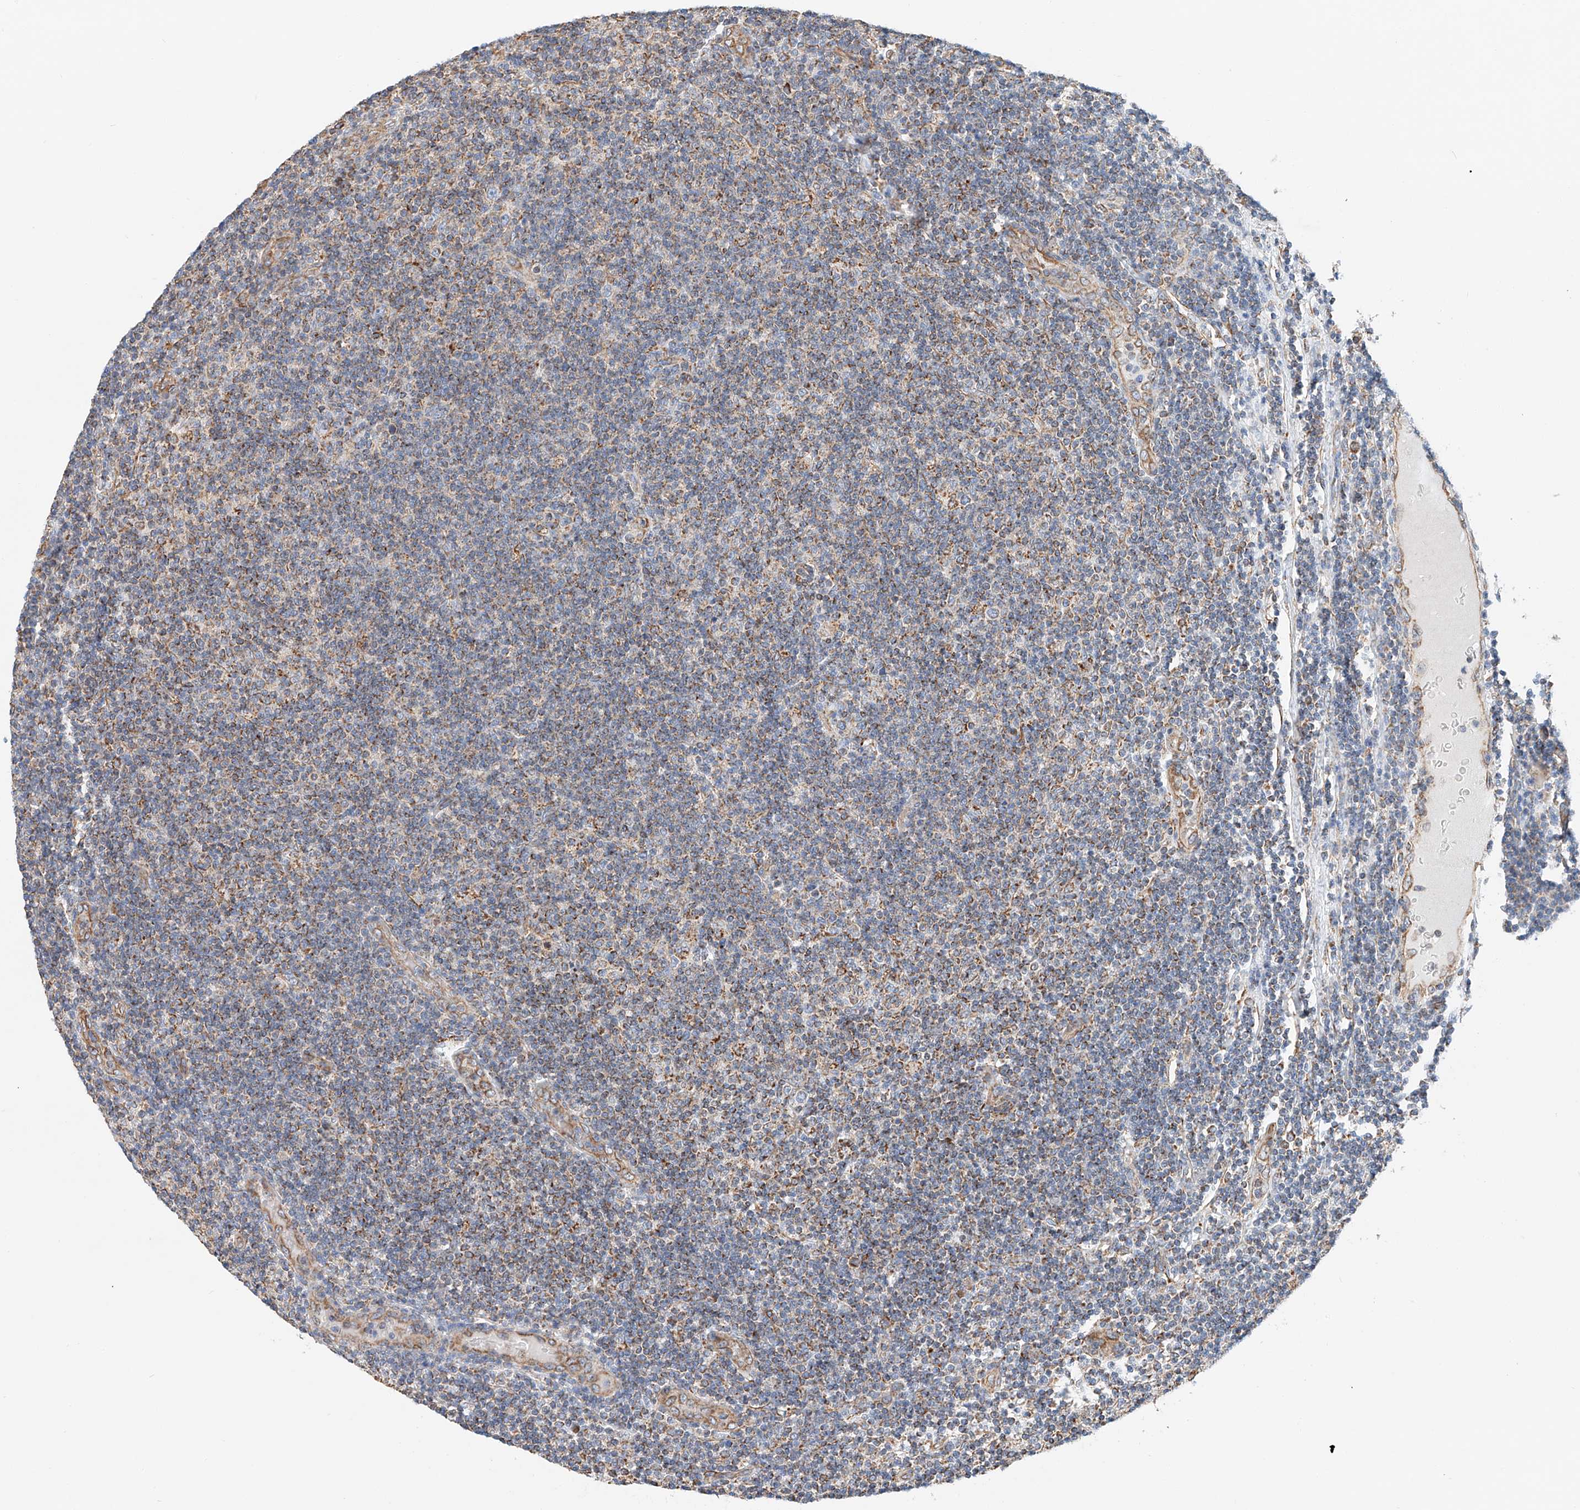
{"staining": {"intensity": "weak", "quantity": ">75%", "location": "cytoplasmic/membranous"}, "tissue": "lymphoma", "cell_type": "Tumor cells", "image_type": "cancer", "snomed": [{"axis": "morphology", "description": "Malignant lymphoma, non-Hodgkin's type, Low grade"}, {"axis": "topography", "description": "Lymph node"}], "caption": "Human lymphoma stained with a brown dye reveals weak cytoplasmic/membranous positive staining in about >75% of tumor cells.", "gene": "NDUFV3", "patient": {"sex": "male", "age": 83}}